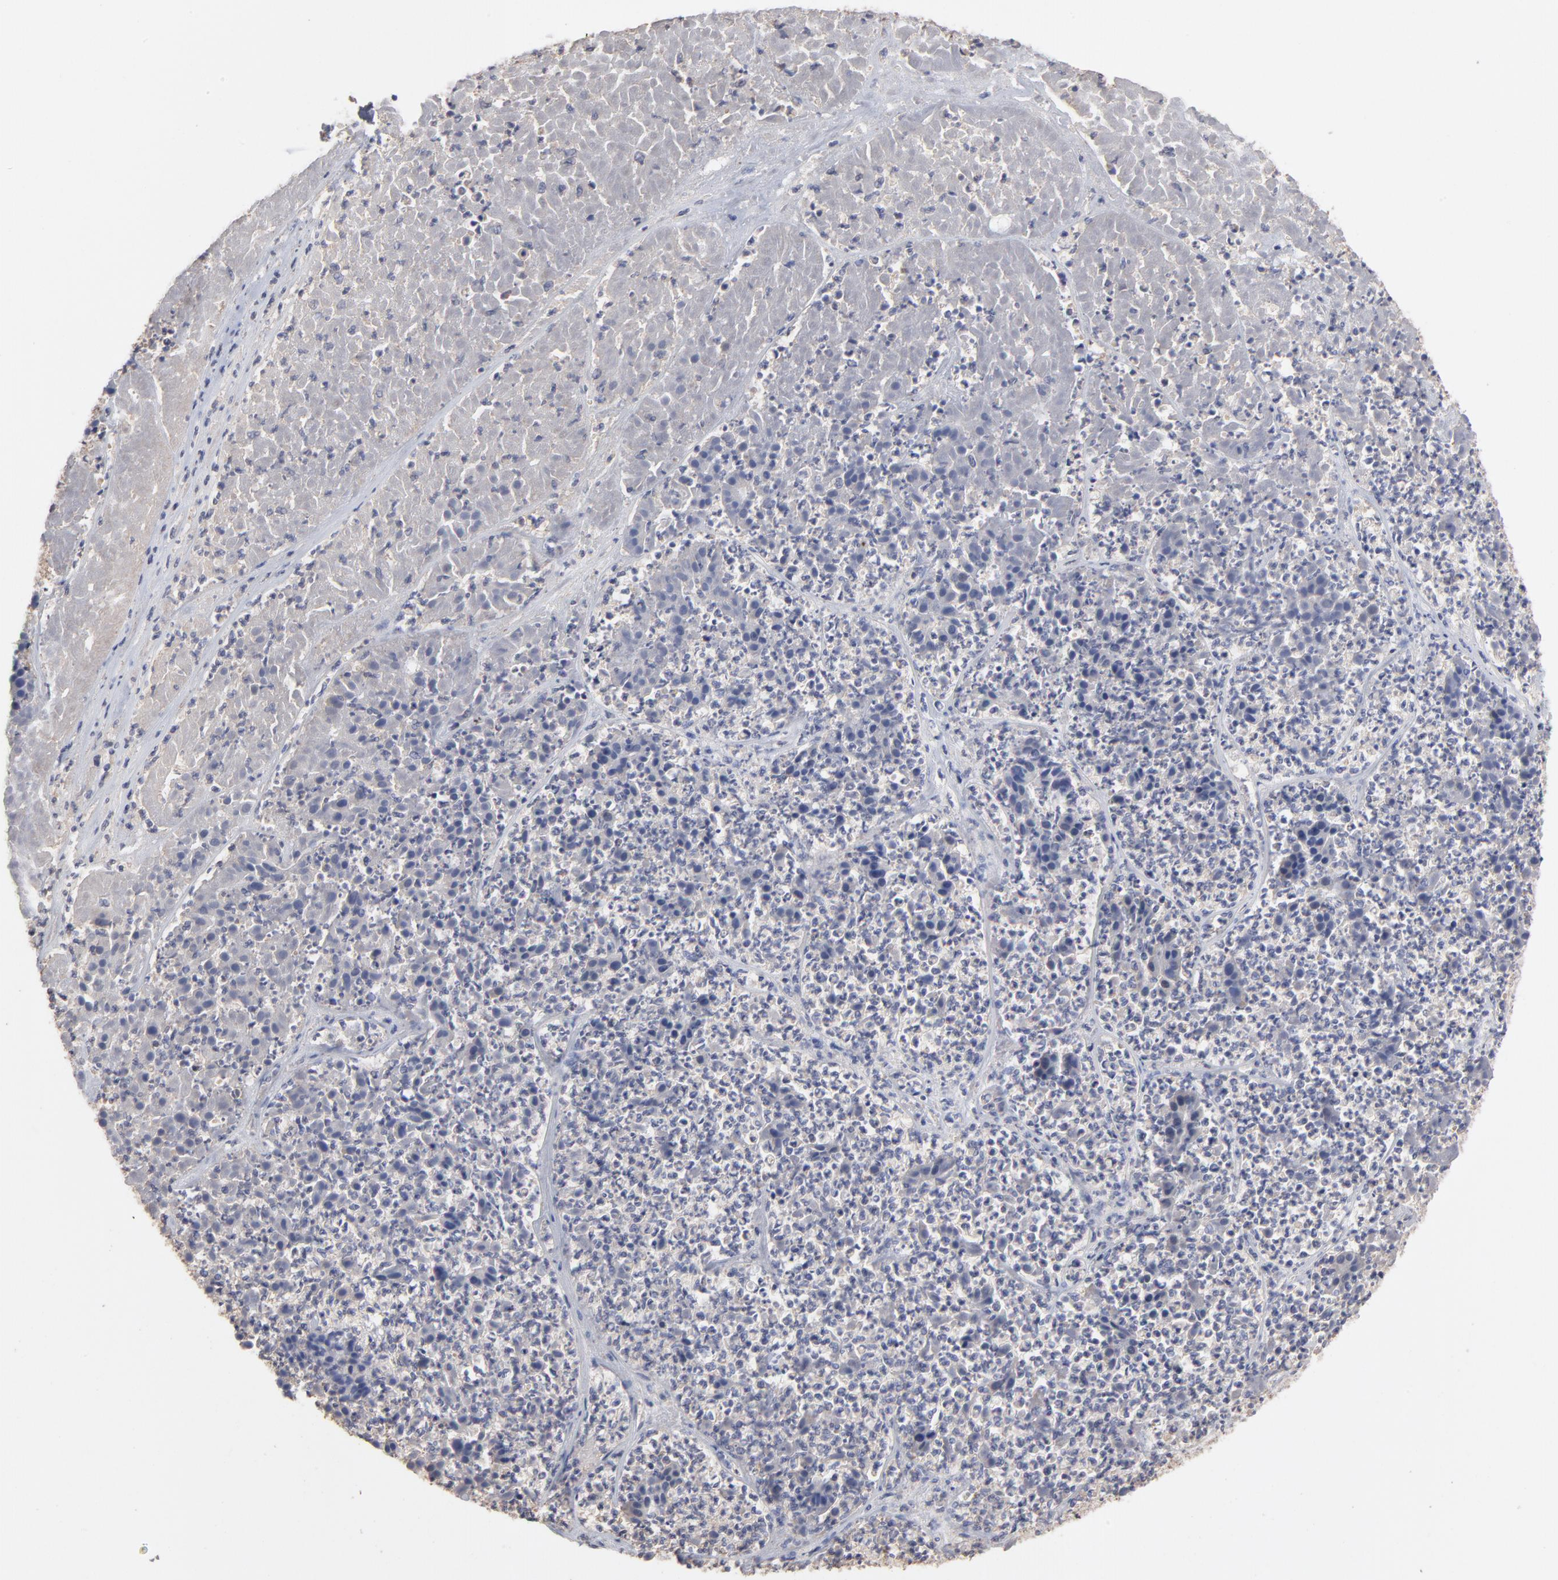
{"staining": {"intensity": "moderate", "quantity": "25%-75%", "location": "cytoplasmic/membranous"}, "tissue": "pancreatic cancer", "cell_type": "Tumor cells", "image_type": "cancer", "snomed": [{"axis": "morphology", "description": "Adenocarcinoma, NOS"}, {"axis": "topography", "description": "Pancreas"}], "caption": "Protein staining demonstrates moderate cytoplasmic/membranous staining in about 25%-75% of tumor cells in pancreatic cancer (adenocarcinoma).", "gene": "TANGO2", "patient": {"sex": "male", "age": 50}}